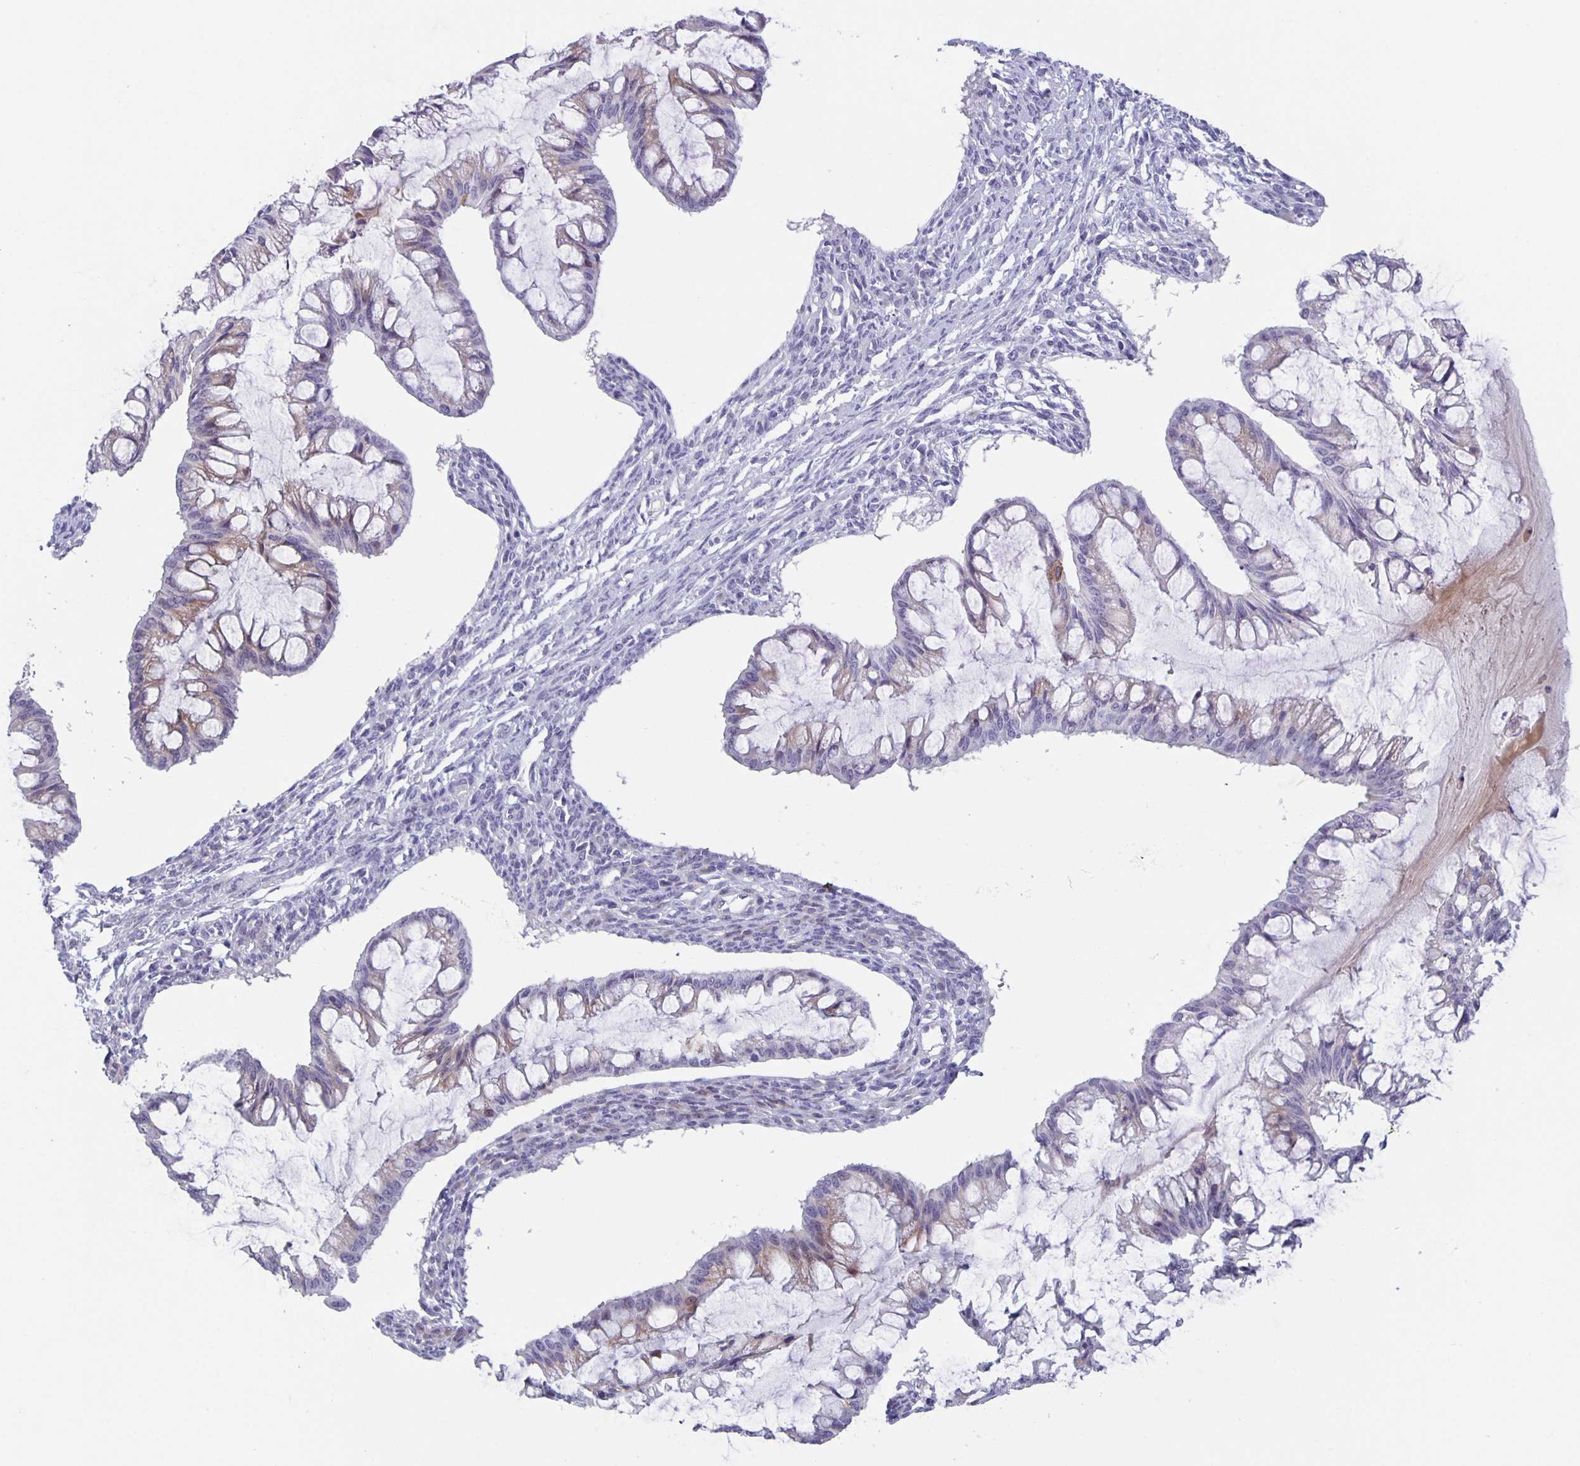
{"staining": {"intensity": "weak", "quantity": "25%-75%", "location": "cytoplasmic/membranous"}, "tissue": "ovarian cancer", "cell_type": "Tumor cells", "image_type": "cancer", "snomed": [{"axis": "morphology", "description": "Cystadenocarcinoma, mucinous, NOS"}, {"axis": "topography", "description": "Ovary"}], "caption": "Immunohistochemical staining of human ovarian mucinous cystadenocarcinoma reveals weak cytoplasmic/membranous protein positivity in approximately 25%-75% of tumor cells.", "gene": "PHRF1", "patient": {"sex": "female", "age": 73}}